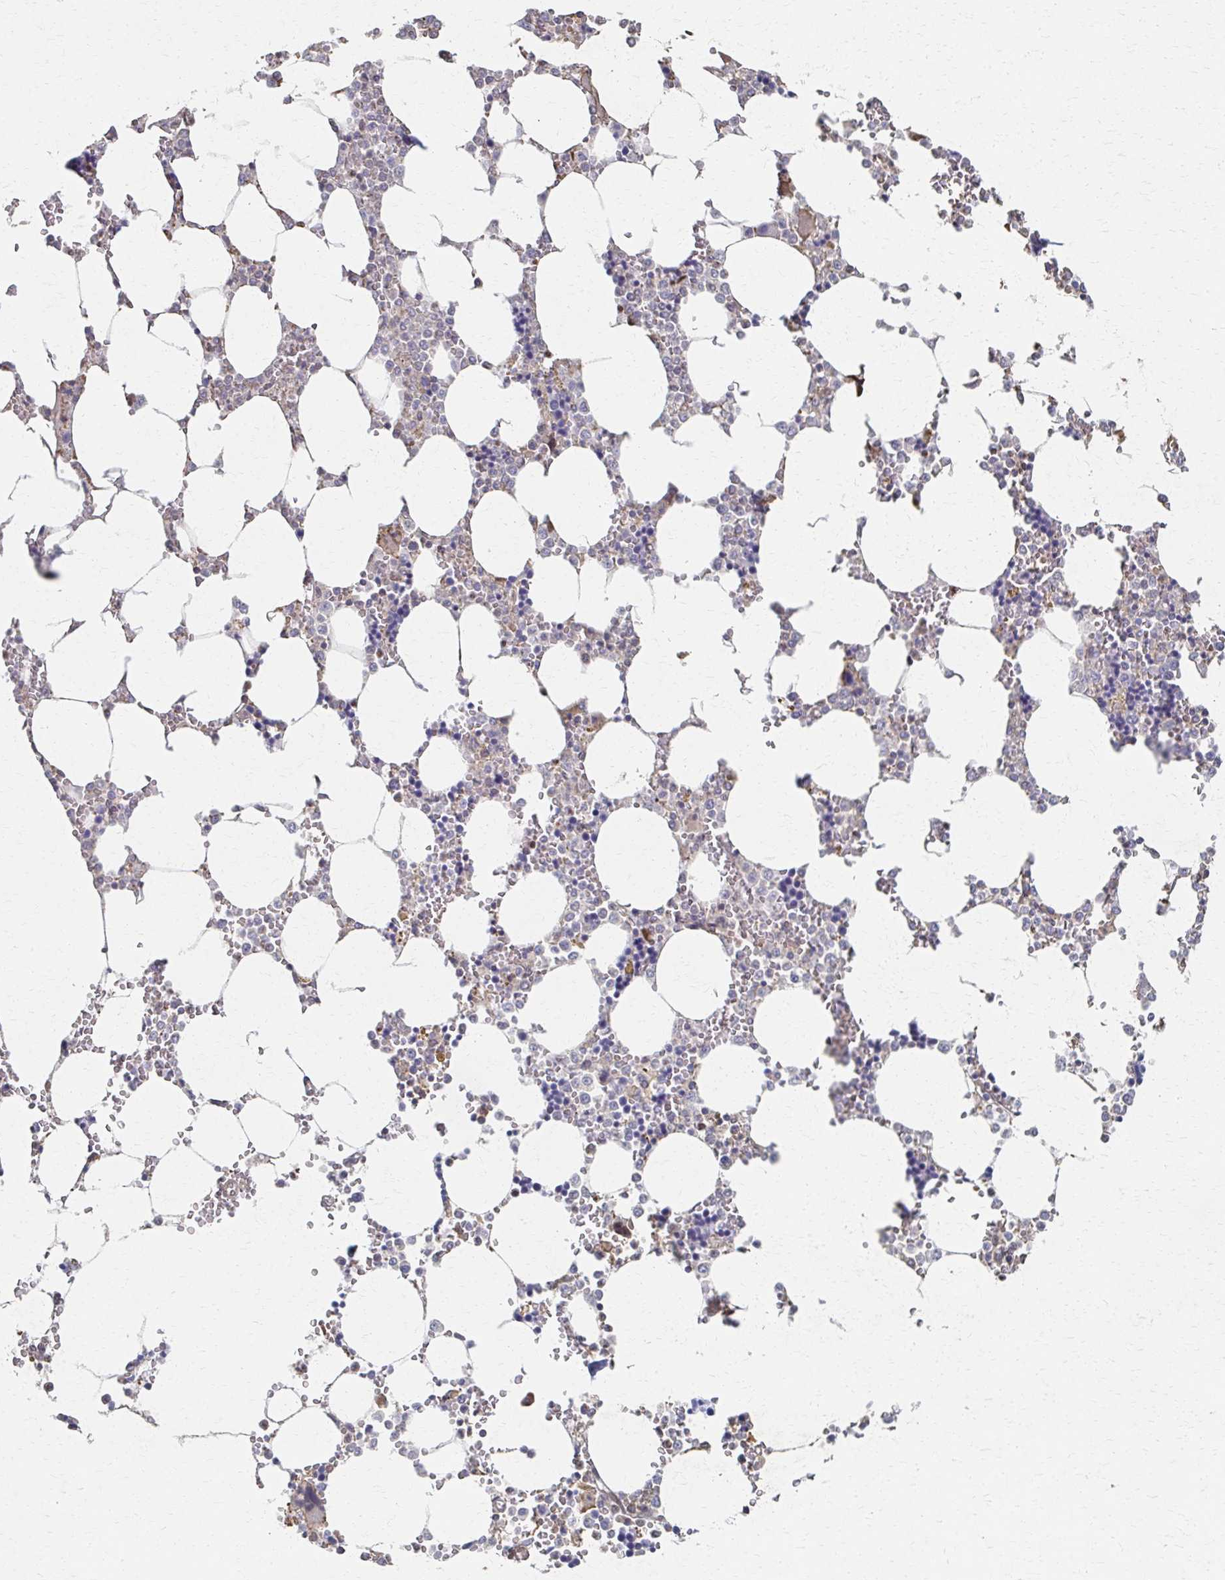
{"staining": {"intensity": "weak", "quantity": "<25%", "location": "cytoplasmic/membranous"}, "tissue": "bone marrow", "cell_type": "Hematopoietic cells", "image_type": "normal", "snomed": [{"axis": "morphology", "description": "Normal tissue, NOS"}, {"axis": "topography", "description": "Bone marrow"}], "caption": "A high-resolution image shows IHC staining of unremarkable bone marrow, which demonstrates no significant positivity in hematopoietic cells.", "gene": "EOLA1", "patient": {"sex": "male", "age": 64}}